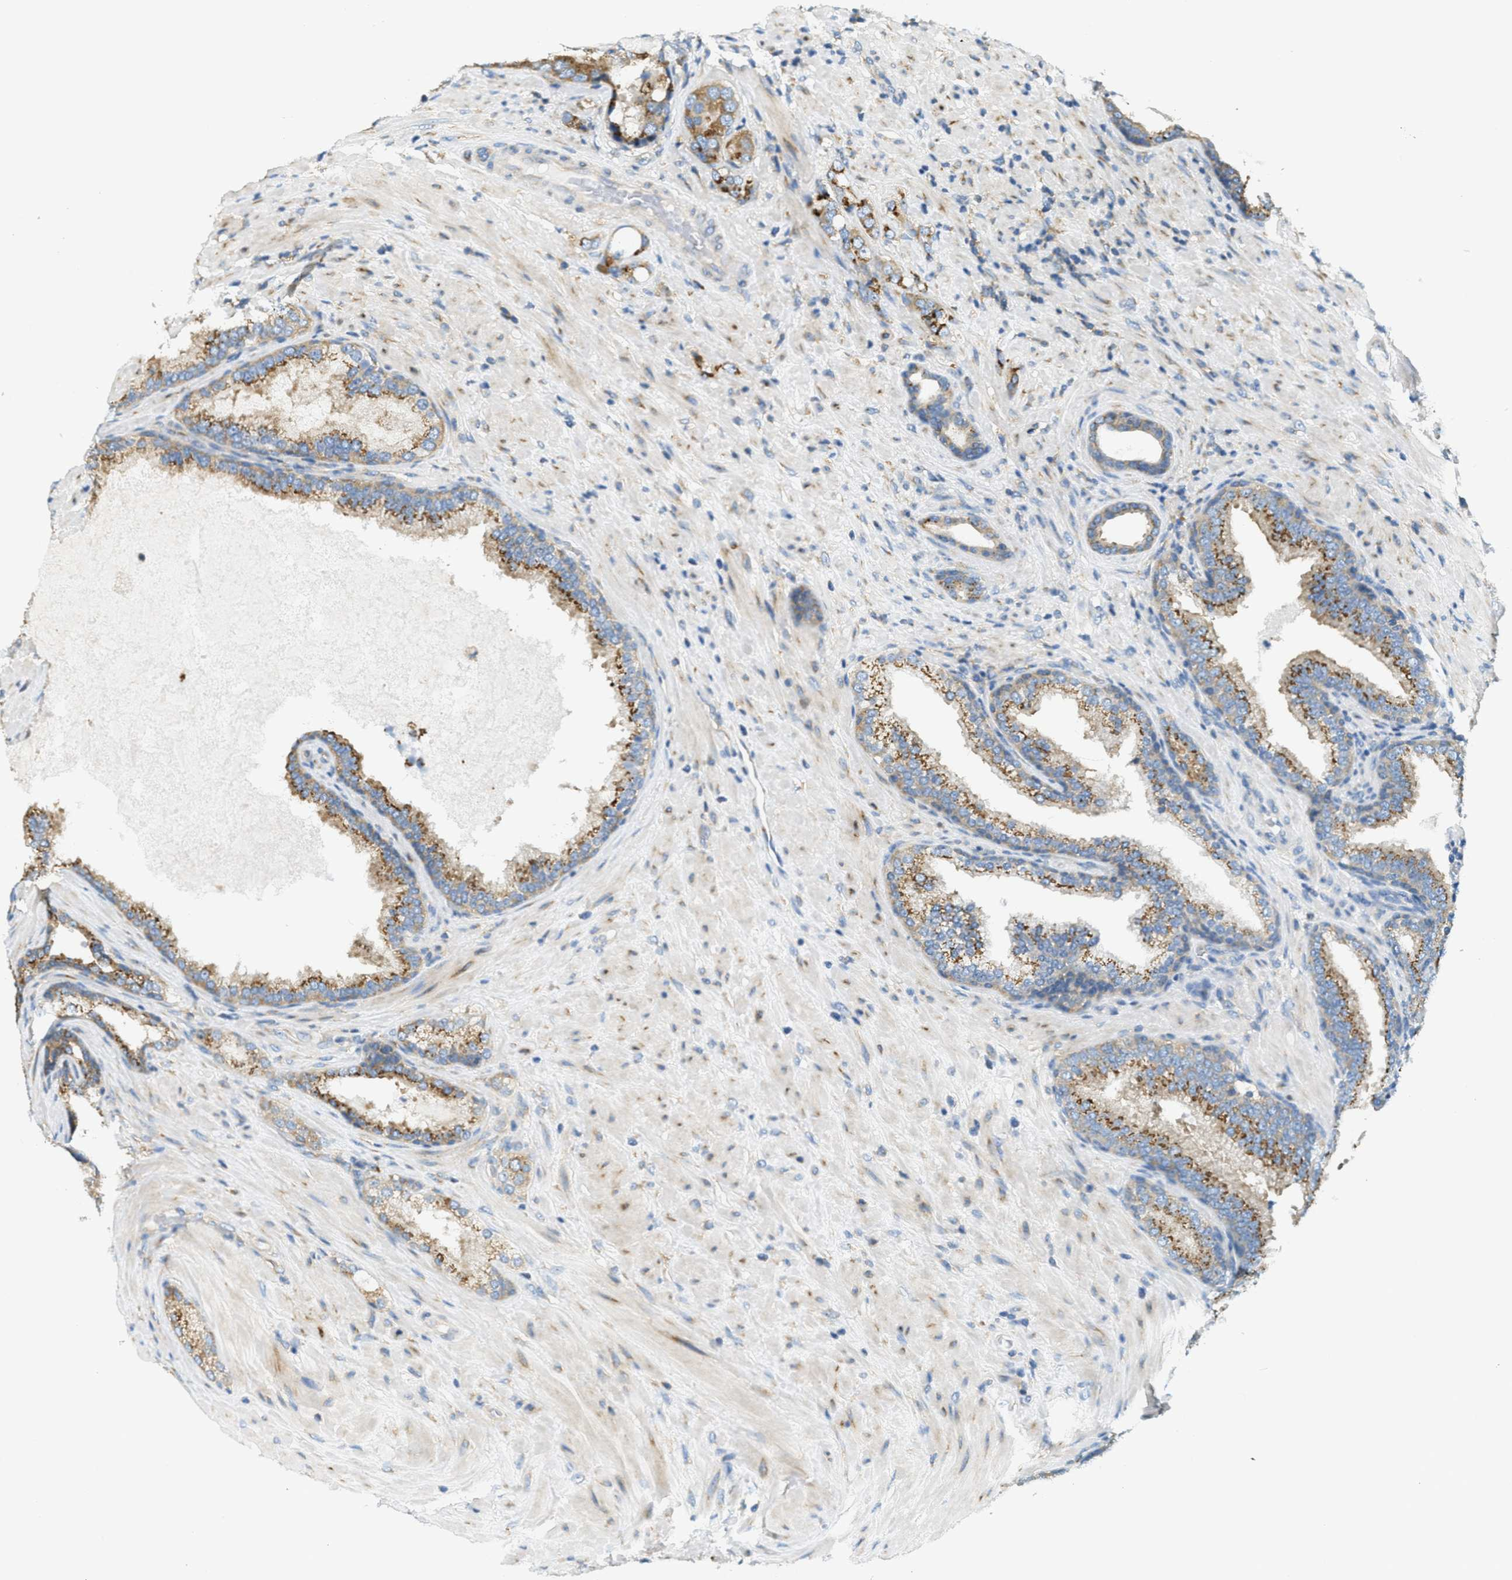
{"staining": {"intensity": "moderate", "quantity": ">75%", "location": "cytoplasmic/membranous"}, "tissue": "prostate cancer", "cell_type": "Tumor cells", "image_type": "cancer", "snomed": [{"axis": "morphology", "description": "Adenocarcinoma, High grade"}, {"axis": "topography", "description": "Prostate"}], "caption": "Immunohistochemical staining of human prostate cancer (adenocarcinoma (high-grade)) displays medium levels of moderate cytoplasmic/membranous positivity in about >75% of tumor cells.", "gene": "ABCF1", "patient": {"sex": "male", "age": 50}}